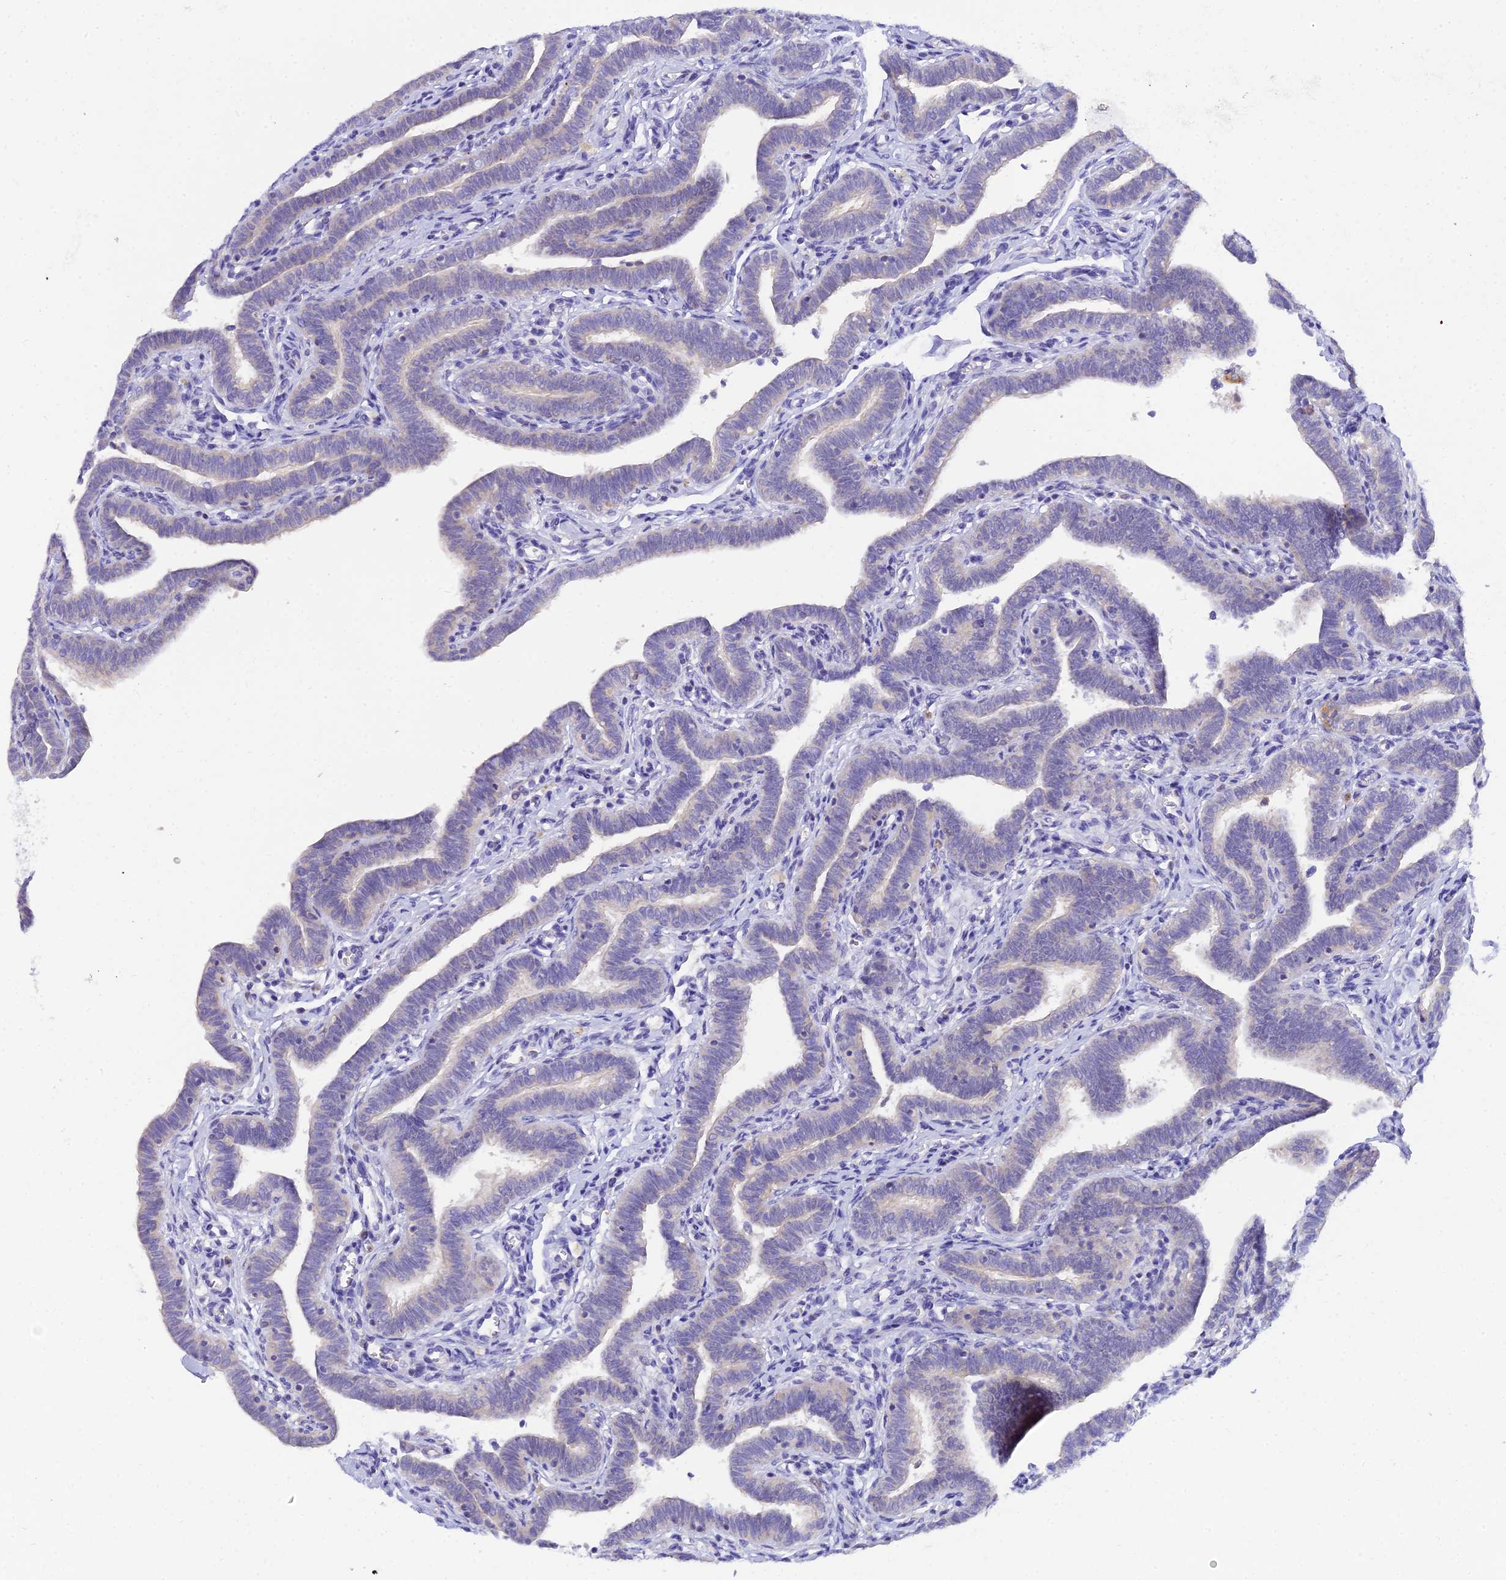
{"staining": {"intensity": "weak", "quantity": "<25%", "location": "cytoplasmic/membranous"}, "tissue": "fallopian tube", "cell_type": "Glandular cells", "image_type": "normal", "snomed": [{"axis": "morphology", "description": "Normal tissue, NOS"}, {"axis": "topography", "description": "Fallopian tube"}], "caption": "High power microscopy image of an immunohistochemistry photomicrograph of normal fallopian tube, revealing no significant staining in glandular cells.", "gene": "ARL8A", "patient": {"sex": "female", "age": 36}}